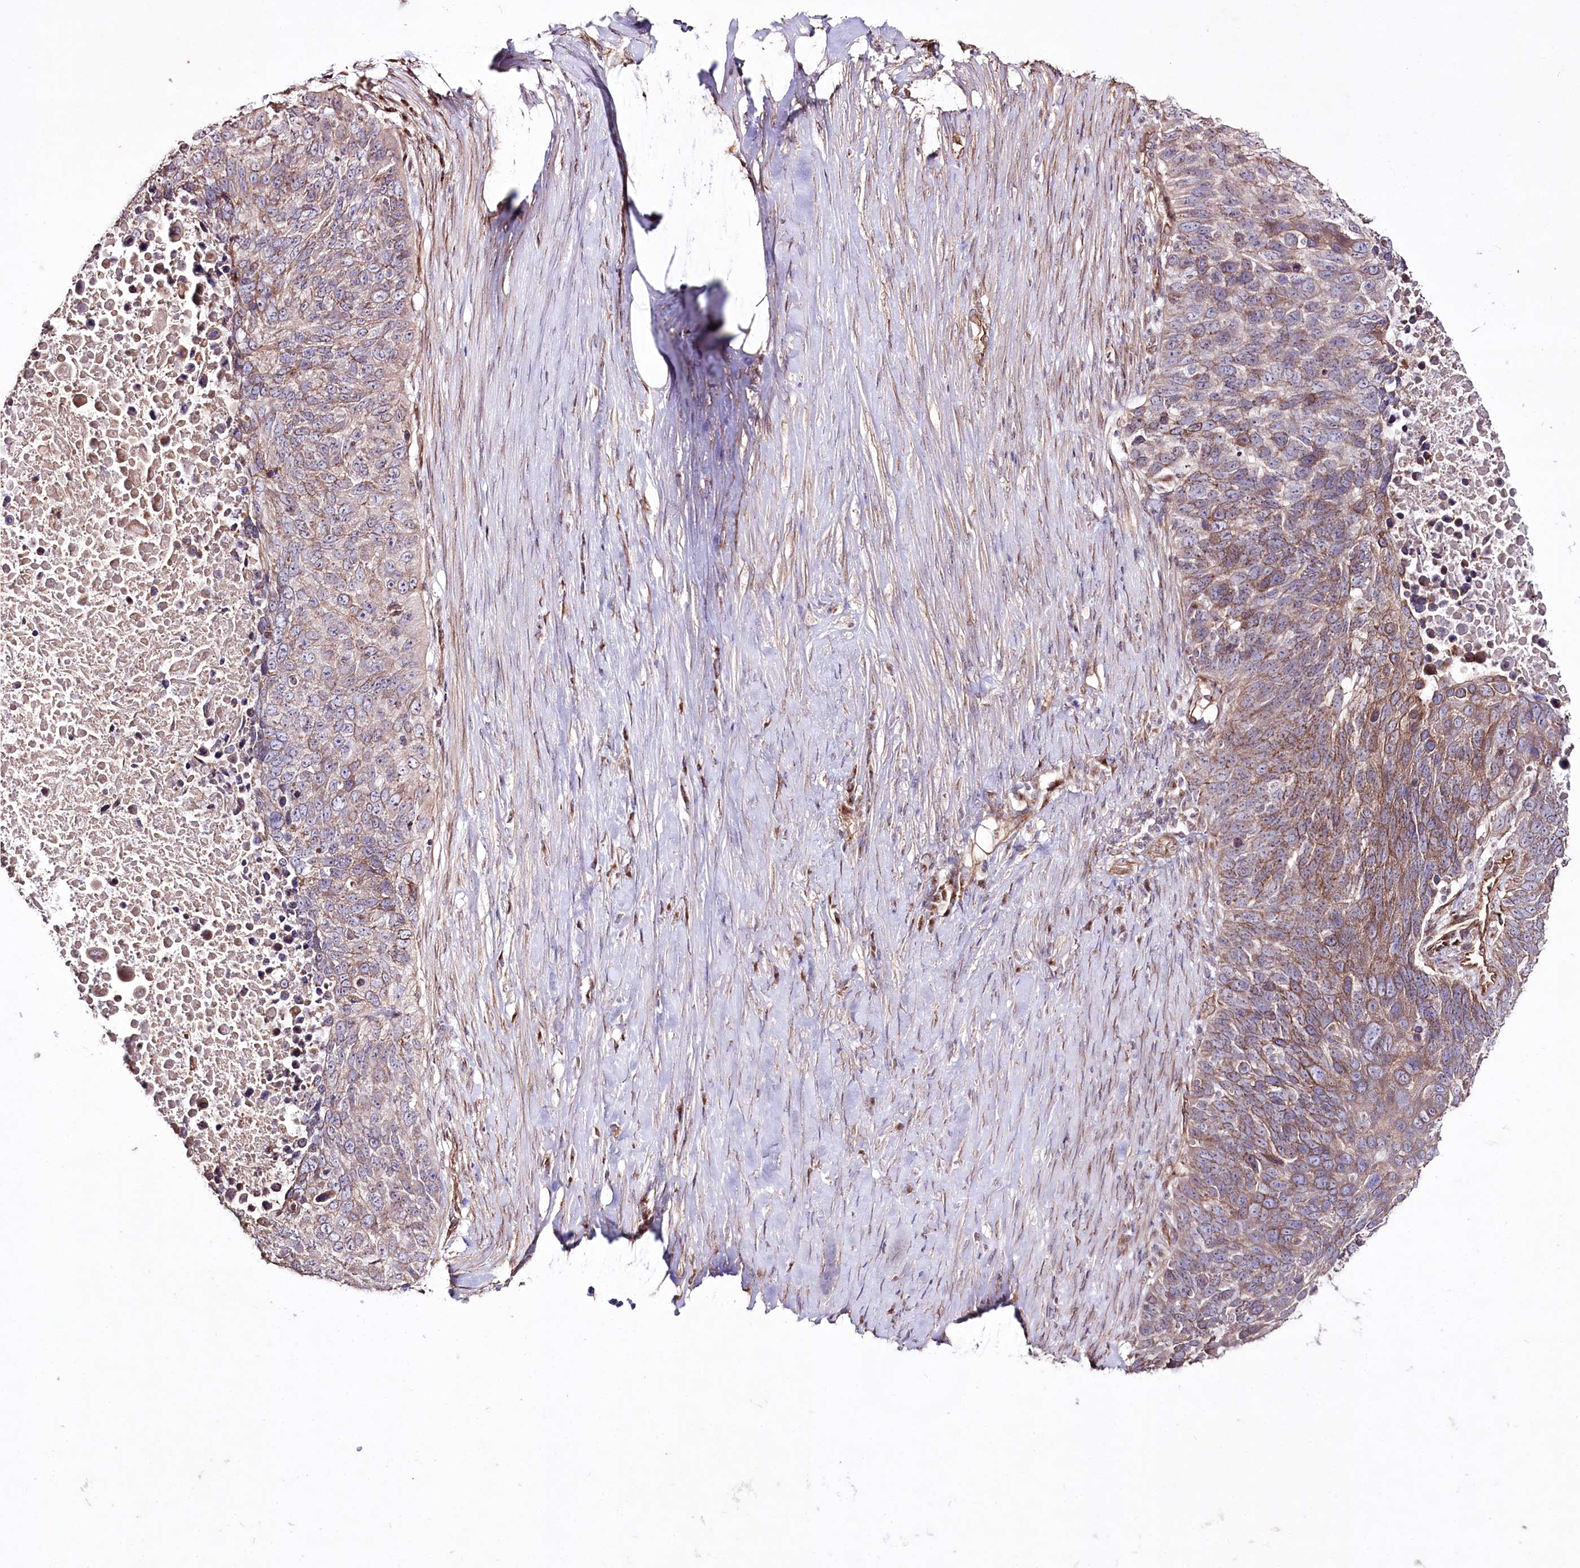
{"staining": {"intensity": "moderate", "quantity": ">75%", "location": "cytoplasmic/membranous"}, "tissue": "lung cancer", "cell_type": "Tumor cells", "image_type": "cancer", "snomed": [{"axis": "morphology", "description": "Normal tissue, NOS"}, {"axis": "morphology", "description": "Squamous cell carcinoma, NOS"}, {"axis": "topography", "description": "Lymph node"}, {"axis": "topography", "description": "Lung"}], "caption": "There is medium levels of moderate cytoplasmic/membranous staining in tumor cells of lung cancer, as demonstrated by immunohistochemical staining (brown color).", "gene": "REXO2", "patient": {"sex": "male", "age": 66}}